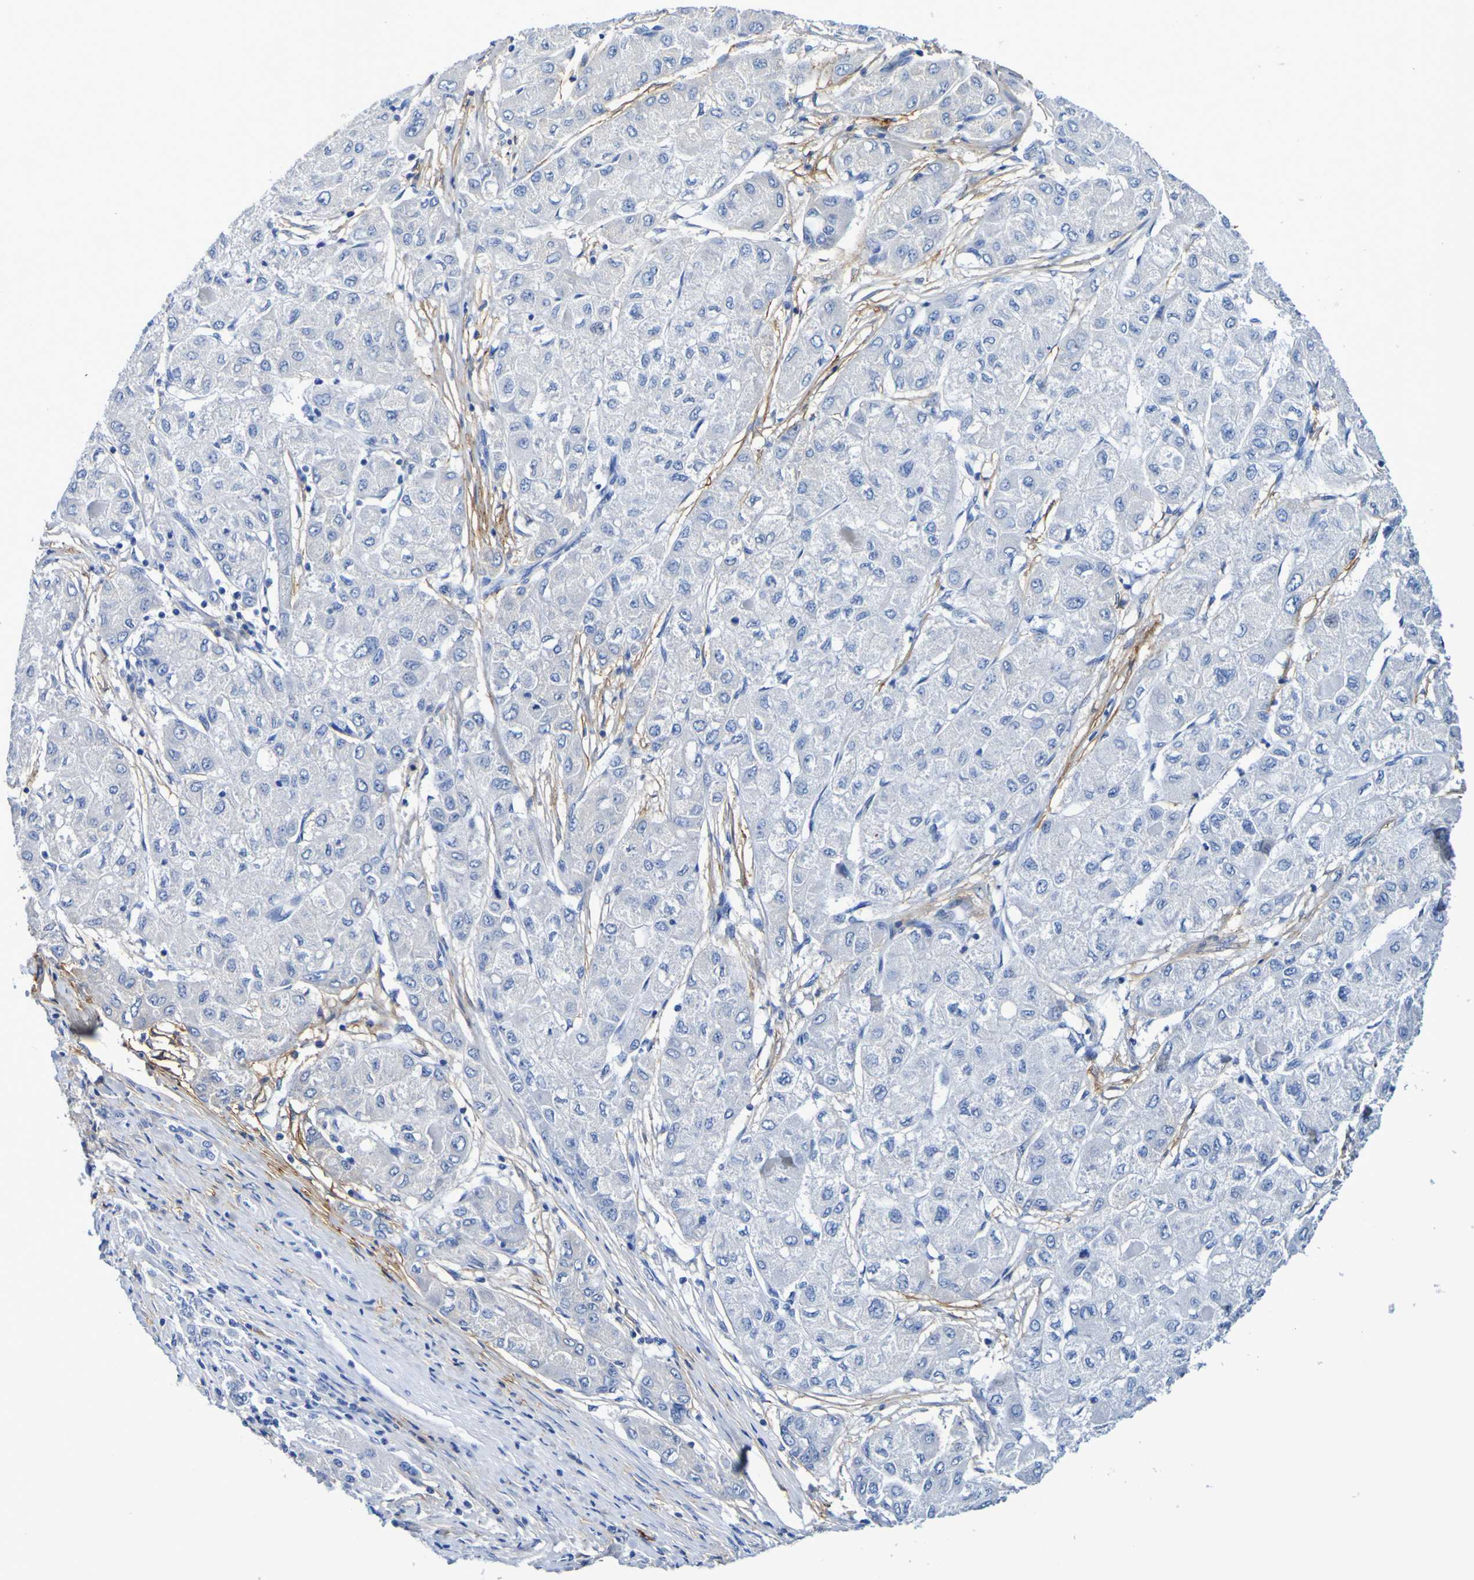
{"staining": {"intensity": "negative", "quantity": "none", "location": "none"}, "tissue": "liver cancer", "cell_type": "Tumor cells", "image_type": "cancer", "snomed": [{"axis": "morphology", "description": "Carcinoma, Hepatocellular, NOS"}, {"axis": "topography", "description": "Liver"}], "caption": "A histopathology image of hepatocellular carcinoma (liver) stained for a protein shows no brown staining in tumor cells. The staining was performed using DAB (3,3'-diaminobenzidine) to visualize the protein expression in brown, while the nuclei were stained in blue with hematoxylin (Magnification: 20x).", "gene": "DPEP1", "patient": {"sex": "male", "age": 80}}